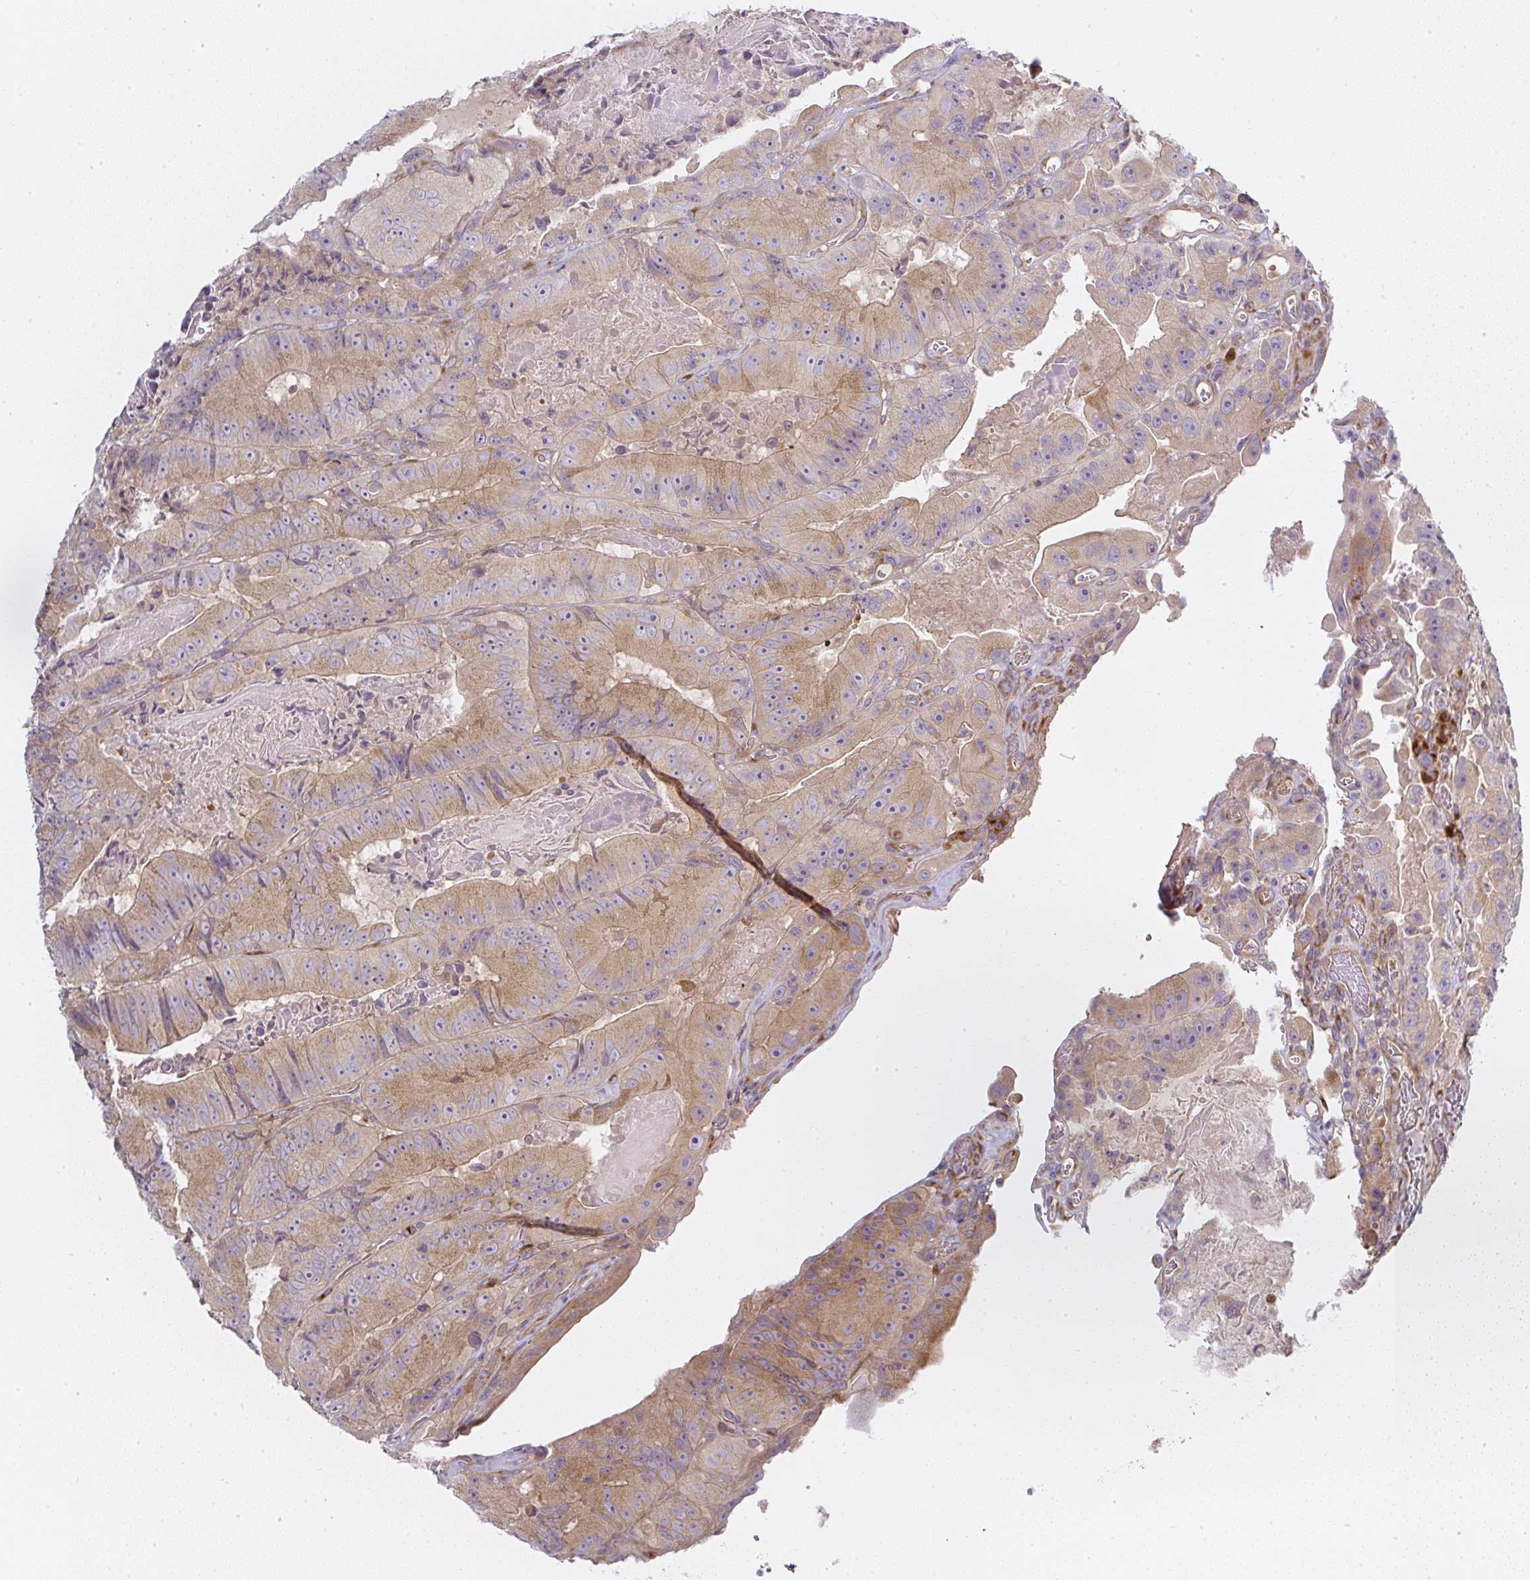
{"staining": {"intensity": "moderate", "quantity": ">75%", "location": "cytoplasmic/membranous"}, "tissue": "colorectal cancer", "cell_type": "Tumor cells", "image_type": "cancer", "snomed": [{"axis": "morphology", "description": "Adenocarcinoma, NOS"}, {"axis": "topography", "description": "Colon"}], "caption": "Colorectal cancer (adenocarcinoma) tissue reveals moderate cytoplasmic/membranous expression in approximately >75% of tumor cells, visualized by immunohistochemistry.", "gene": "MLX", "patient": {"sex": "female", "age": 86}}